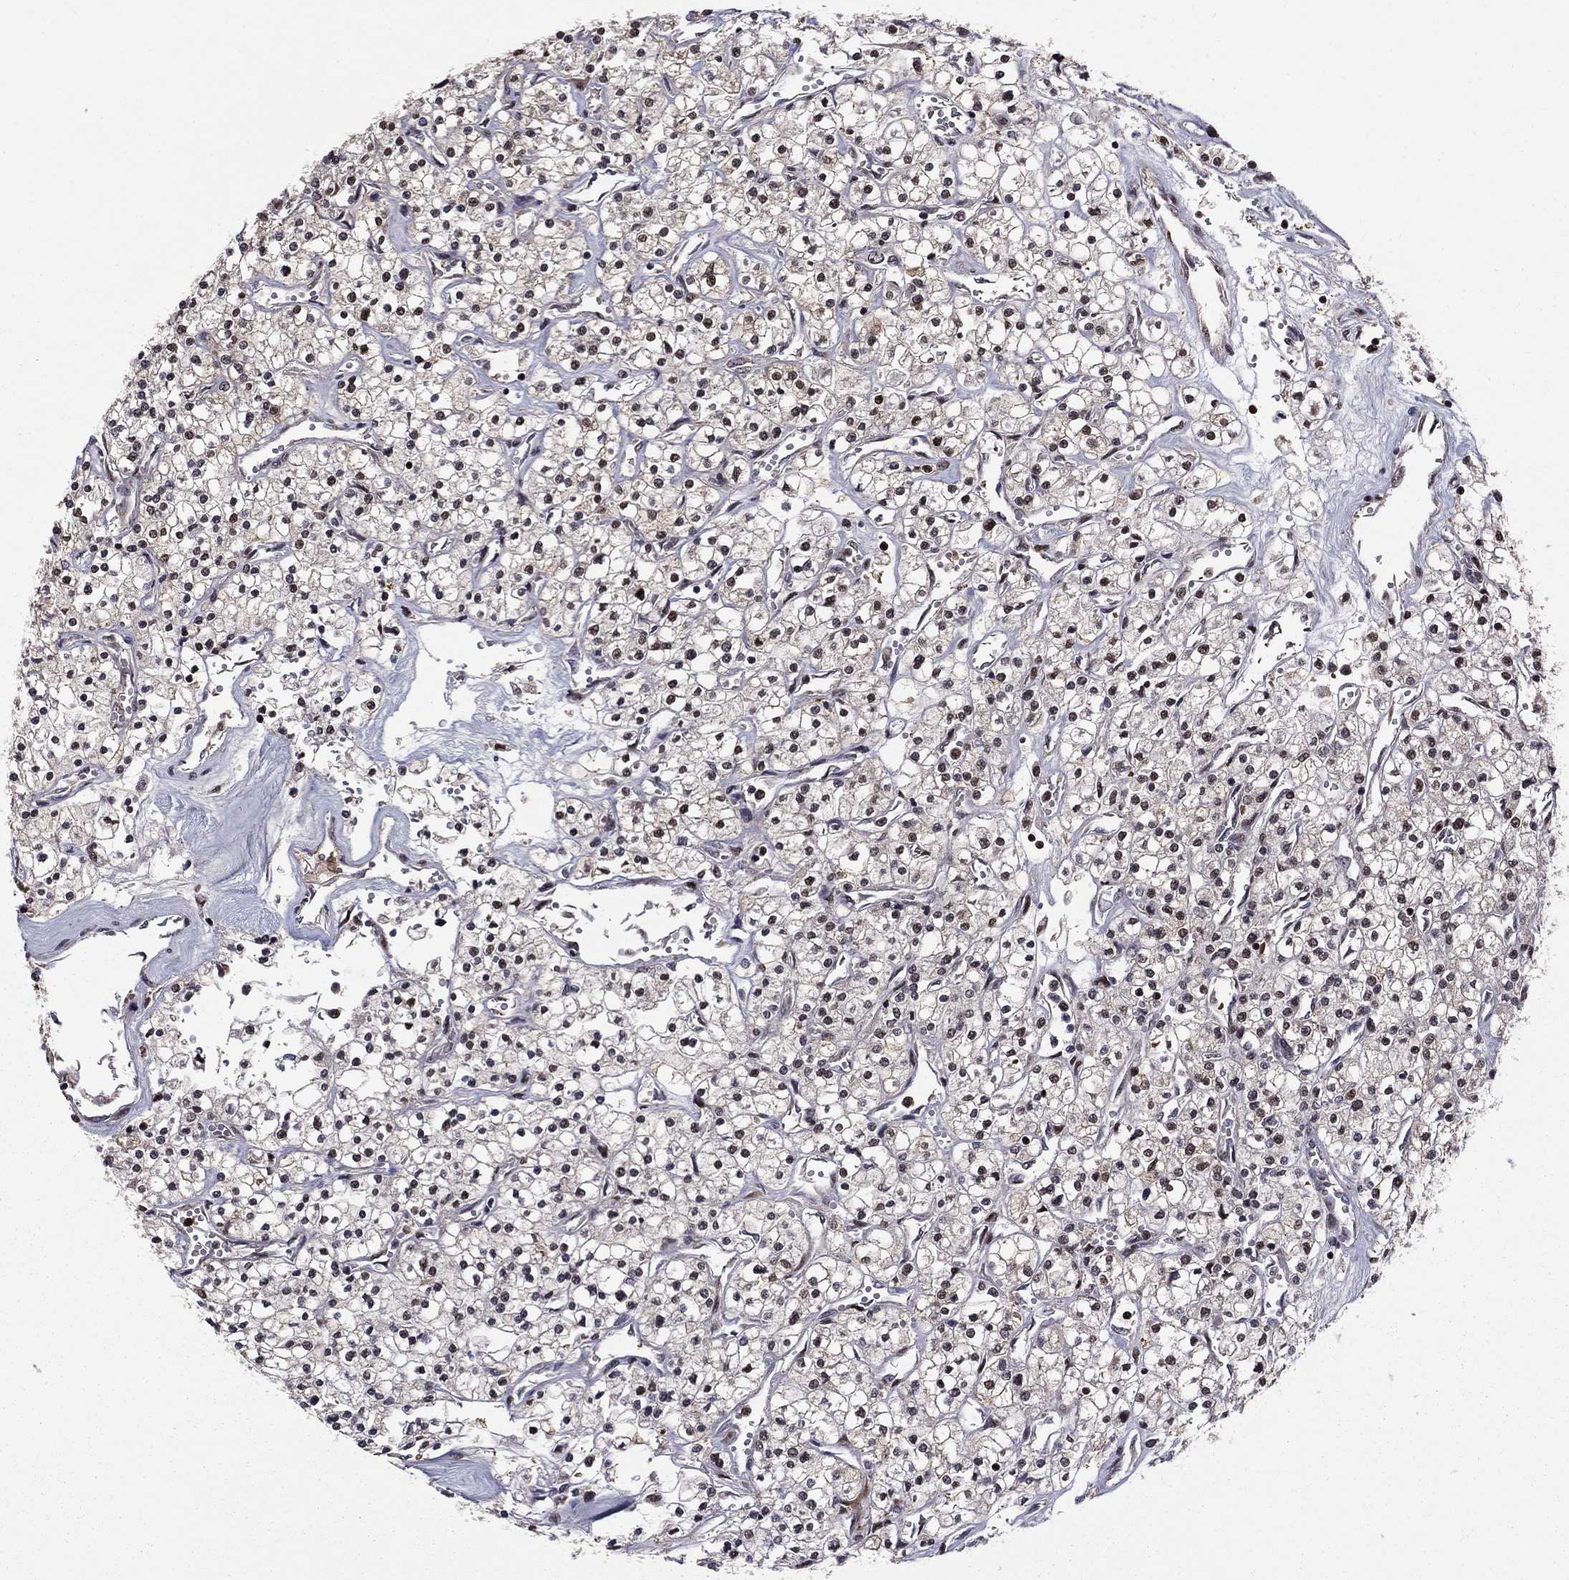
{"staining": {"intensity": "moderate", "quantity": "25%-75%", "location": "nuclear"}, "tissue": "renal cancer", "cell_type": "Tumor cells", "image_type": "cancer", "snomed": [{"axis": "morphology", "description": "Adenocarcinoma, NOS"}, {"axis": "topography", "description": "Kidney"}], "caption": "Moderate nuclear expression is identified in approximately 25%-75% of tumor cells in adenocarcinoma (renal). Using DAB (3,3'-diaminobenzidine) (brown) and hematoxylin (blue) stains, captured at high magnification using brightfield microscopy.", "gene": "APPBP2", "patient": {"sex": "male", "age": 80}}